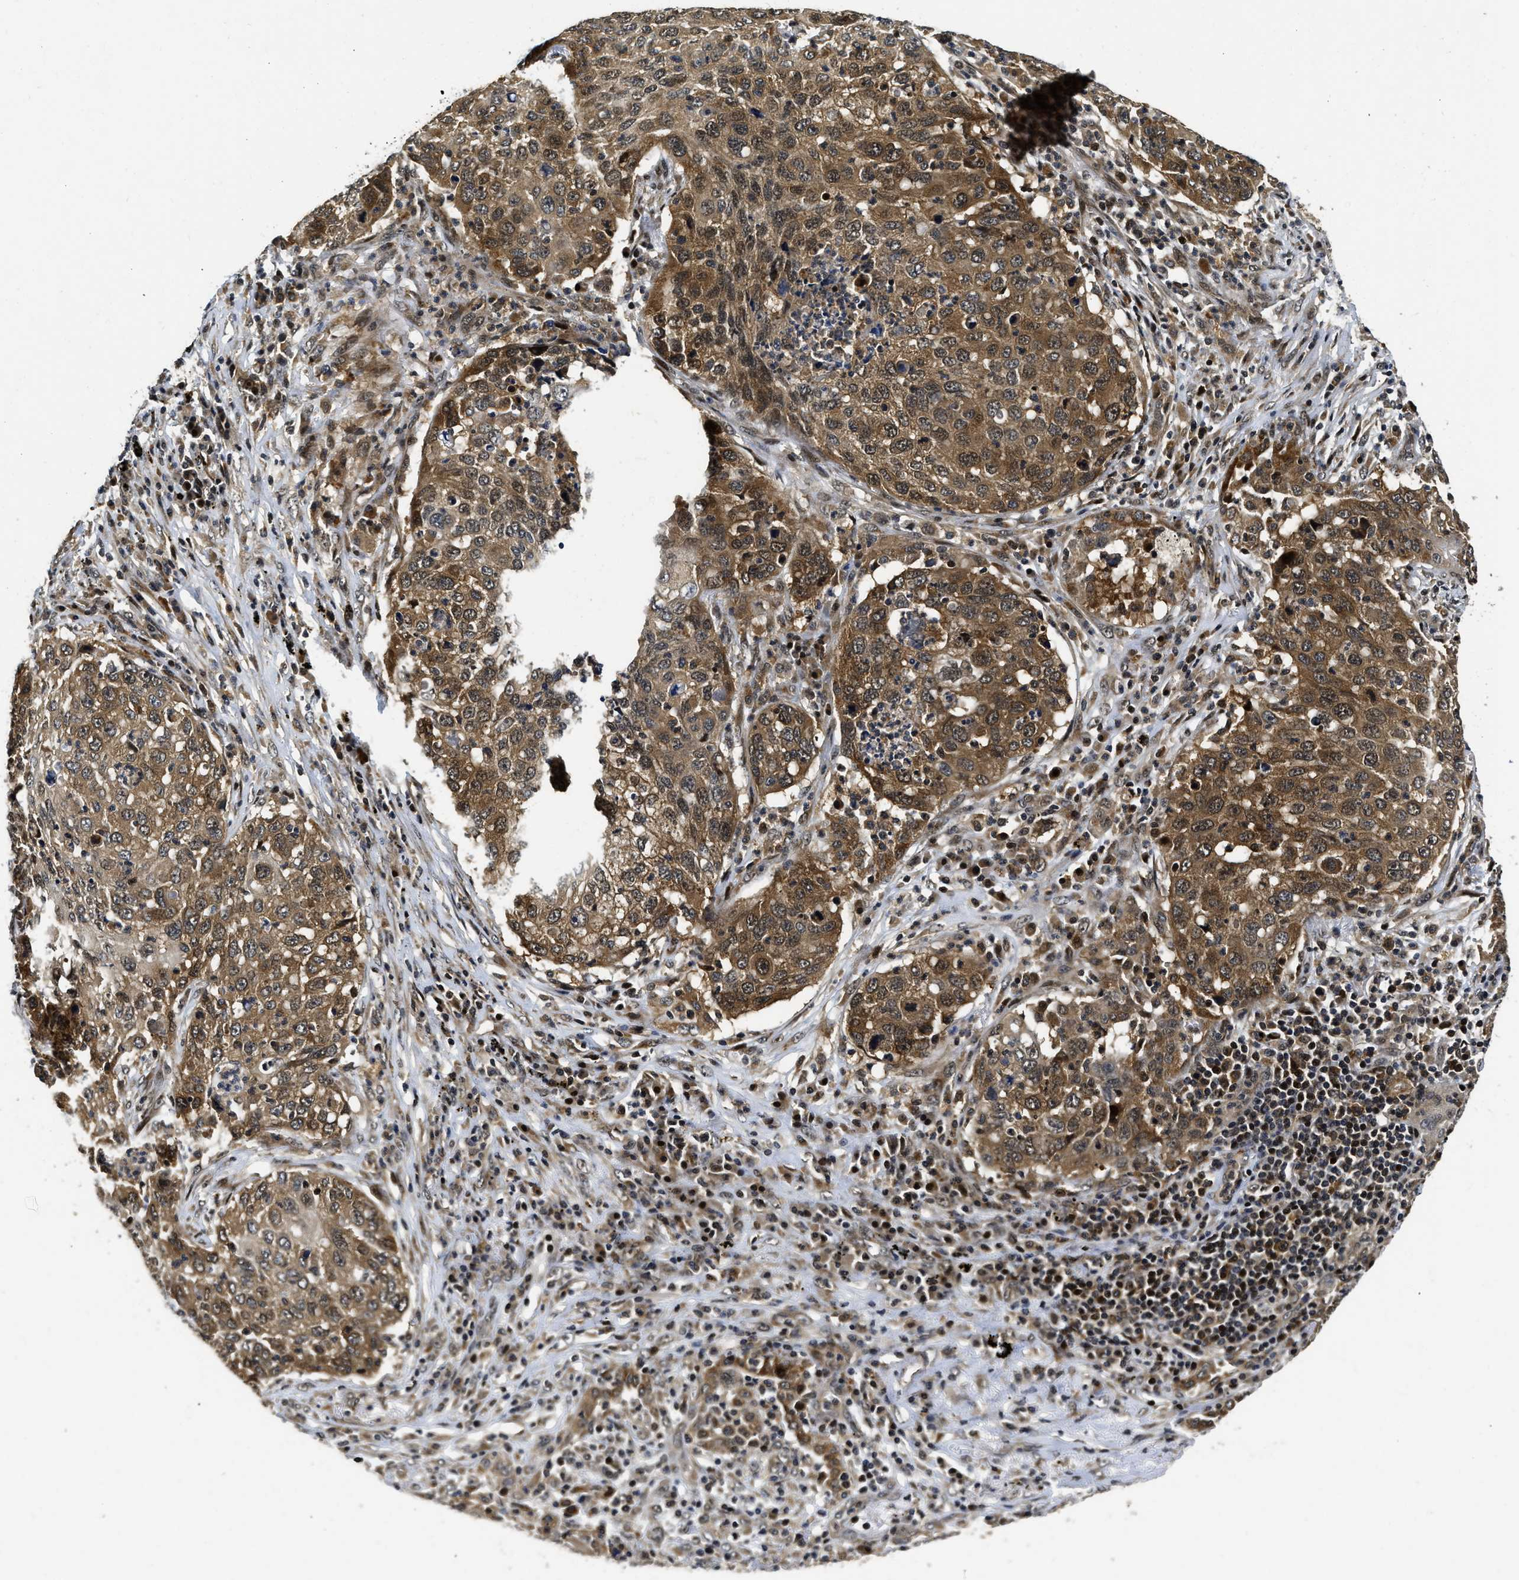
{"staining": {"intensity": "moderate", "quantity": ">75%", "location": "cytoplasmic/membranous,nuclear"}, "tissue": "lung cancer", "cell_type": "Tumor cells", "image_type": "cancer", "snomed": [{"axis": "morphology", "description": "Squamous cell carcinoma, NOS"}, {"axis": "topography", "description": "Lung"}], "caption": "The immunohistochemical stain highlights moderate cytoplasmic/membranous and nuclear expression in tumor cells of lung cancer (squamous cell carcinoma) tissue. Nuclei are stained in blue.", "gene": "ADSL", "patient": {"sex": "female", "age": 63}}